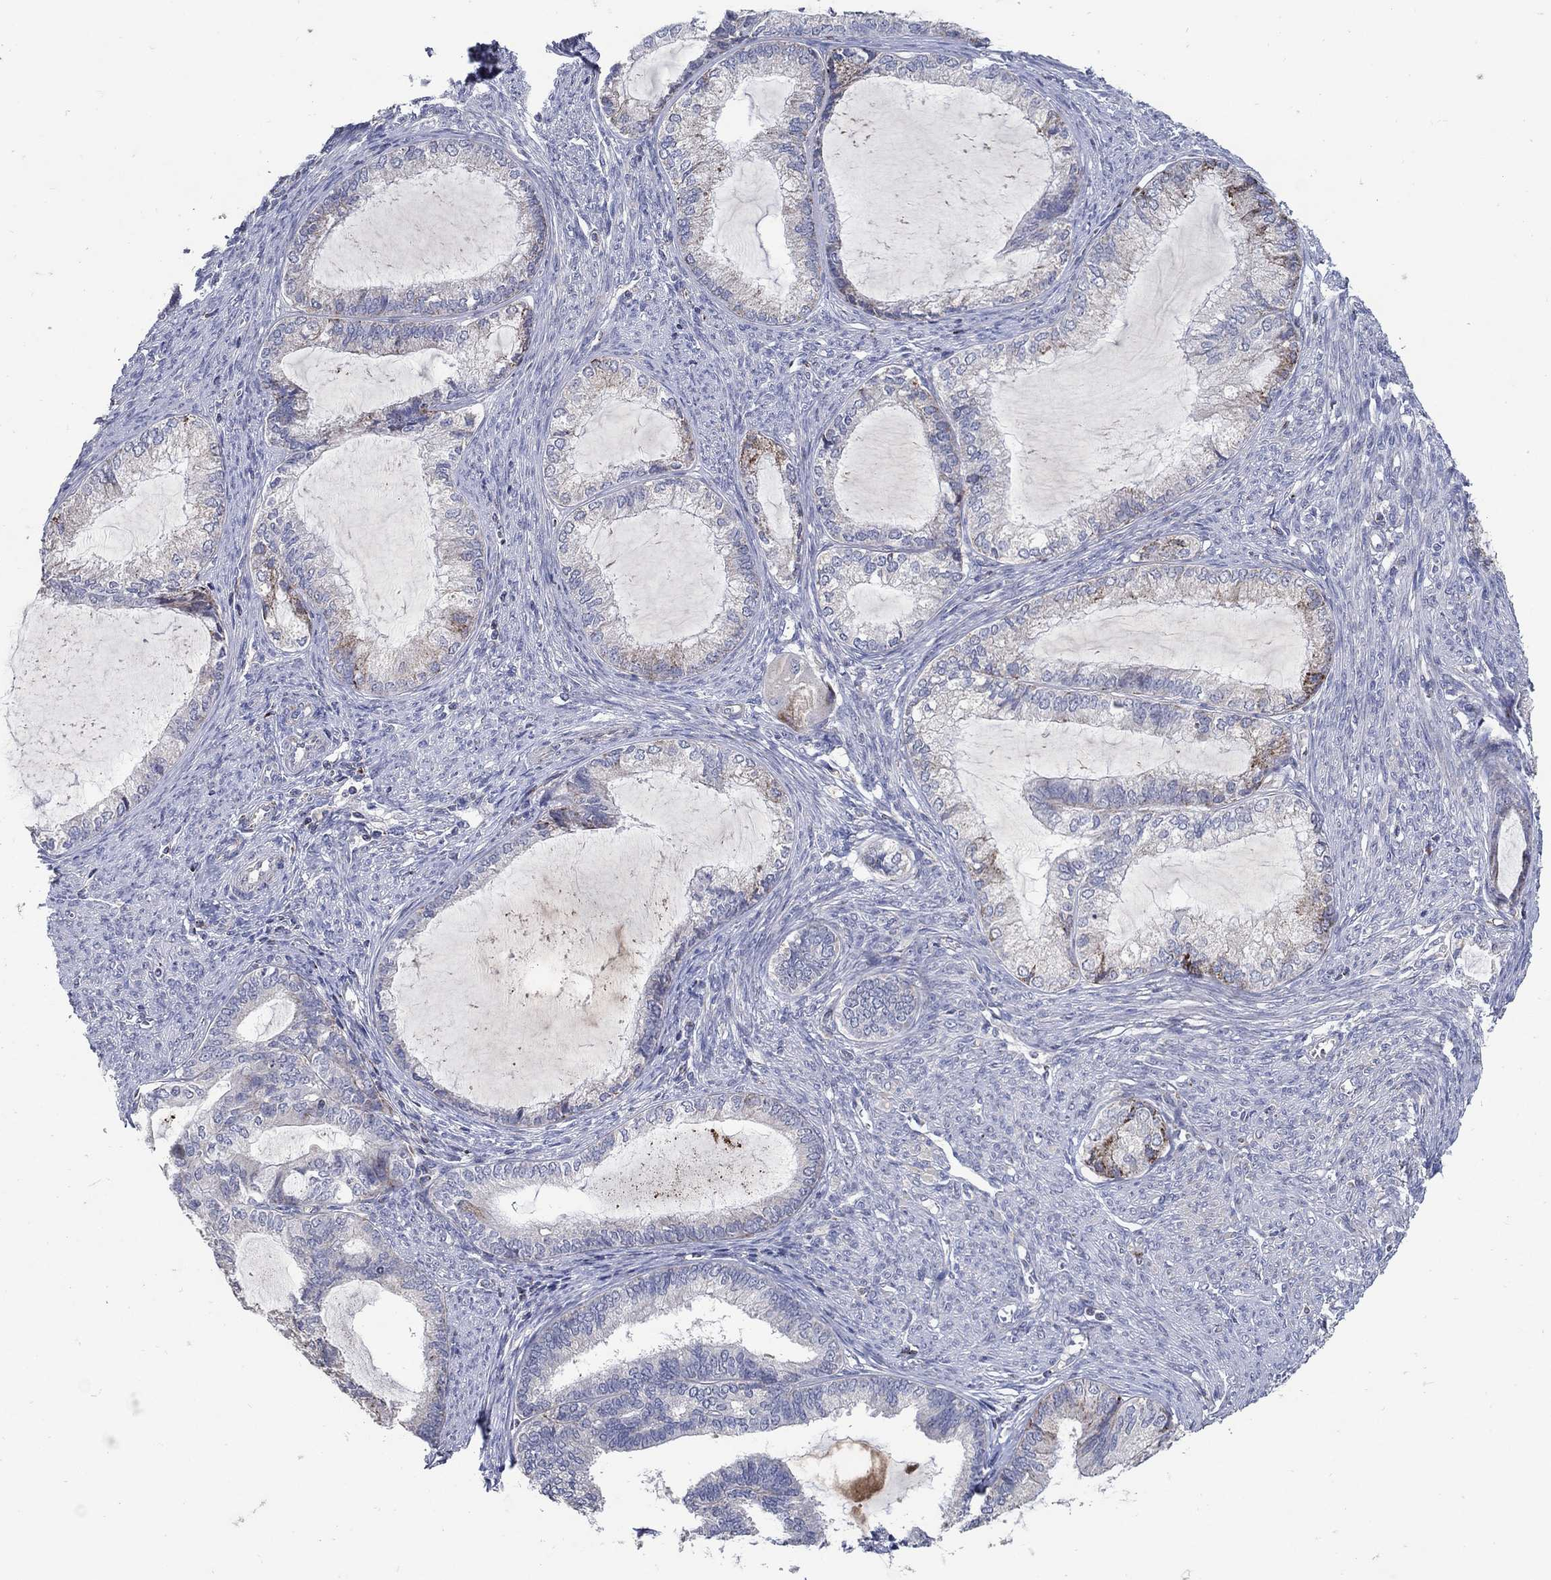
{"staining": {"intensity": "moderate", "quantity": "<25%", "location": "cytoplasmic/membranous"}, "tissue": "endometrial cancer", "cell_type": "Tumor cells", "image_type": "cancer", "snomed": [{"axis": "morphology", "description": "Adenocarcinoma, NOS"}, {"axis": "topography", "description": "Endometrium"}], "caption": "Adenocarcinoma (endometrial) stained with a protein marker reveals moderate staining in tumor cells.", "gene": "HMX2", "patient": {"sex": "female", "age": 86}}